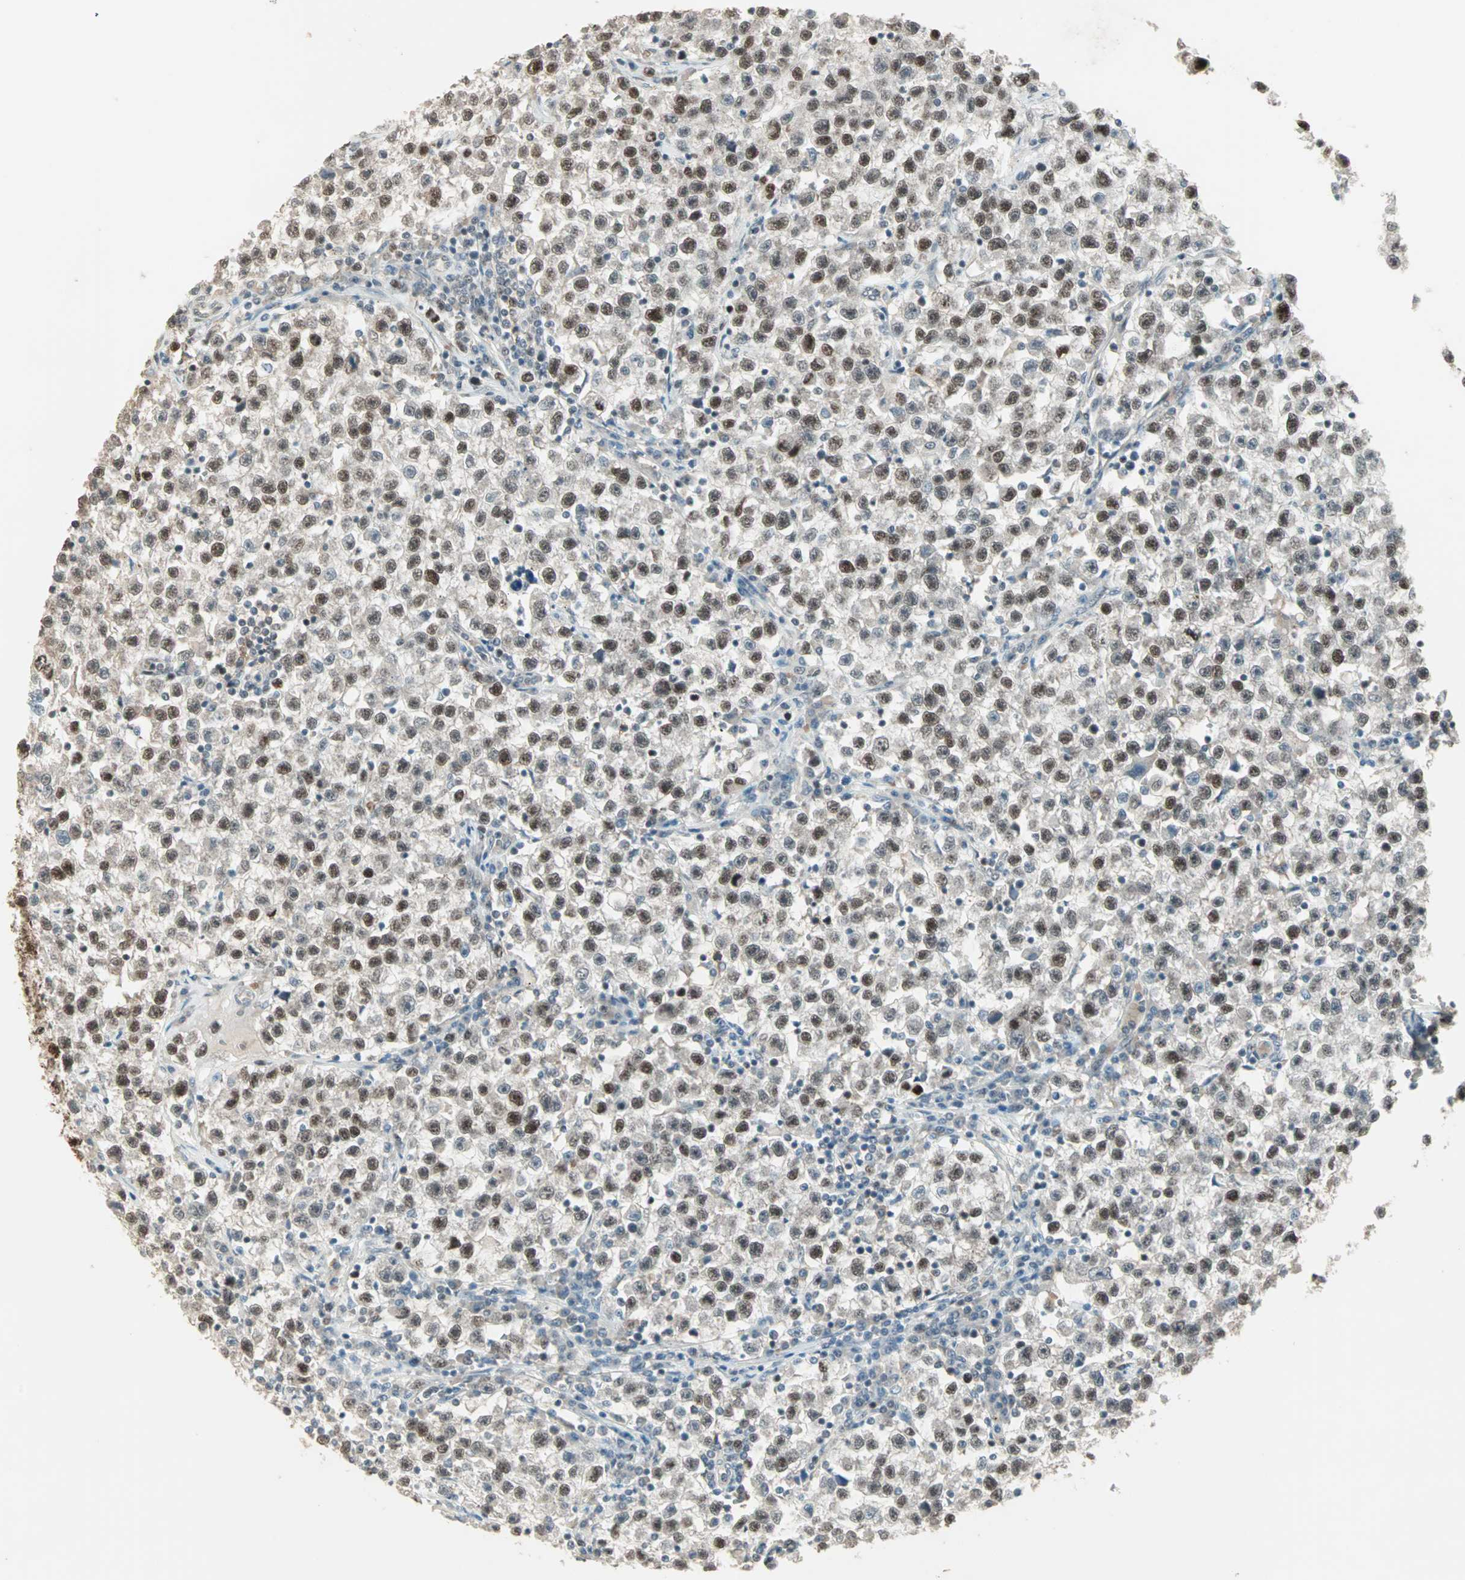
{"staining": {"intensity": "moderate", "quantity": ">75%", "location": "nuclear"}, "tissue": "testis cancer", "cell_type": "Tumor cells", "image_type": "cancer", "snomed": [{"axis": "morphology", "description": "Seminoma, NOS"}, {"axis": "topography", "description": "Testis"}], "caption": "Seminoma (testis) stained for a protein reveals moderate nuclear positivity in tumor cells.", "gene": "MDC1", "patient": {"sex": "male", "age": 22}}